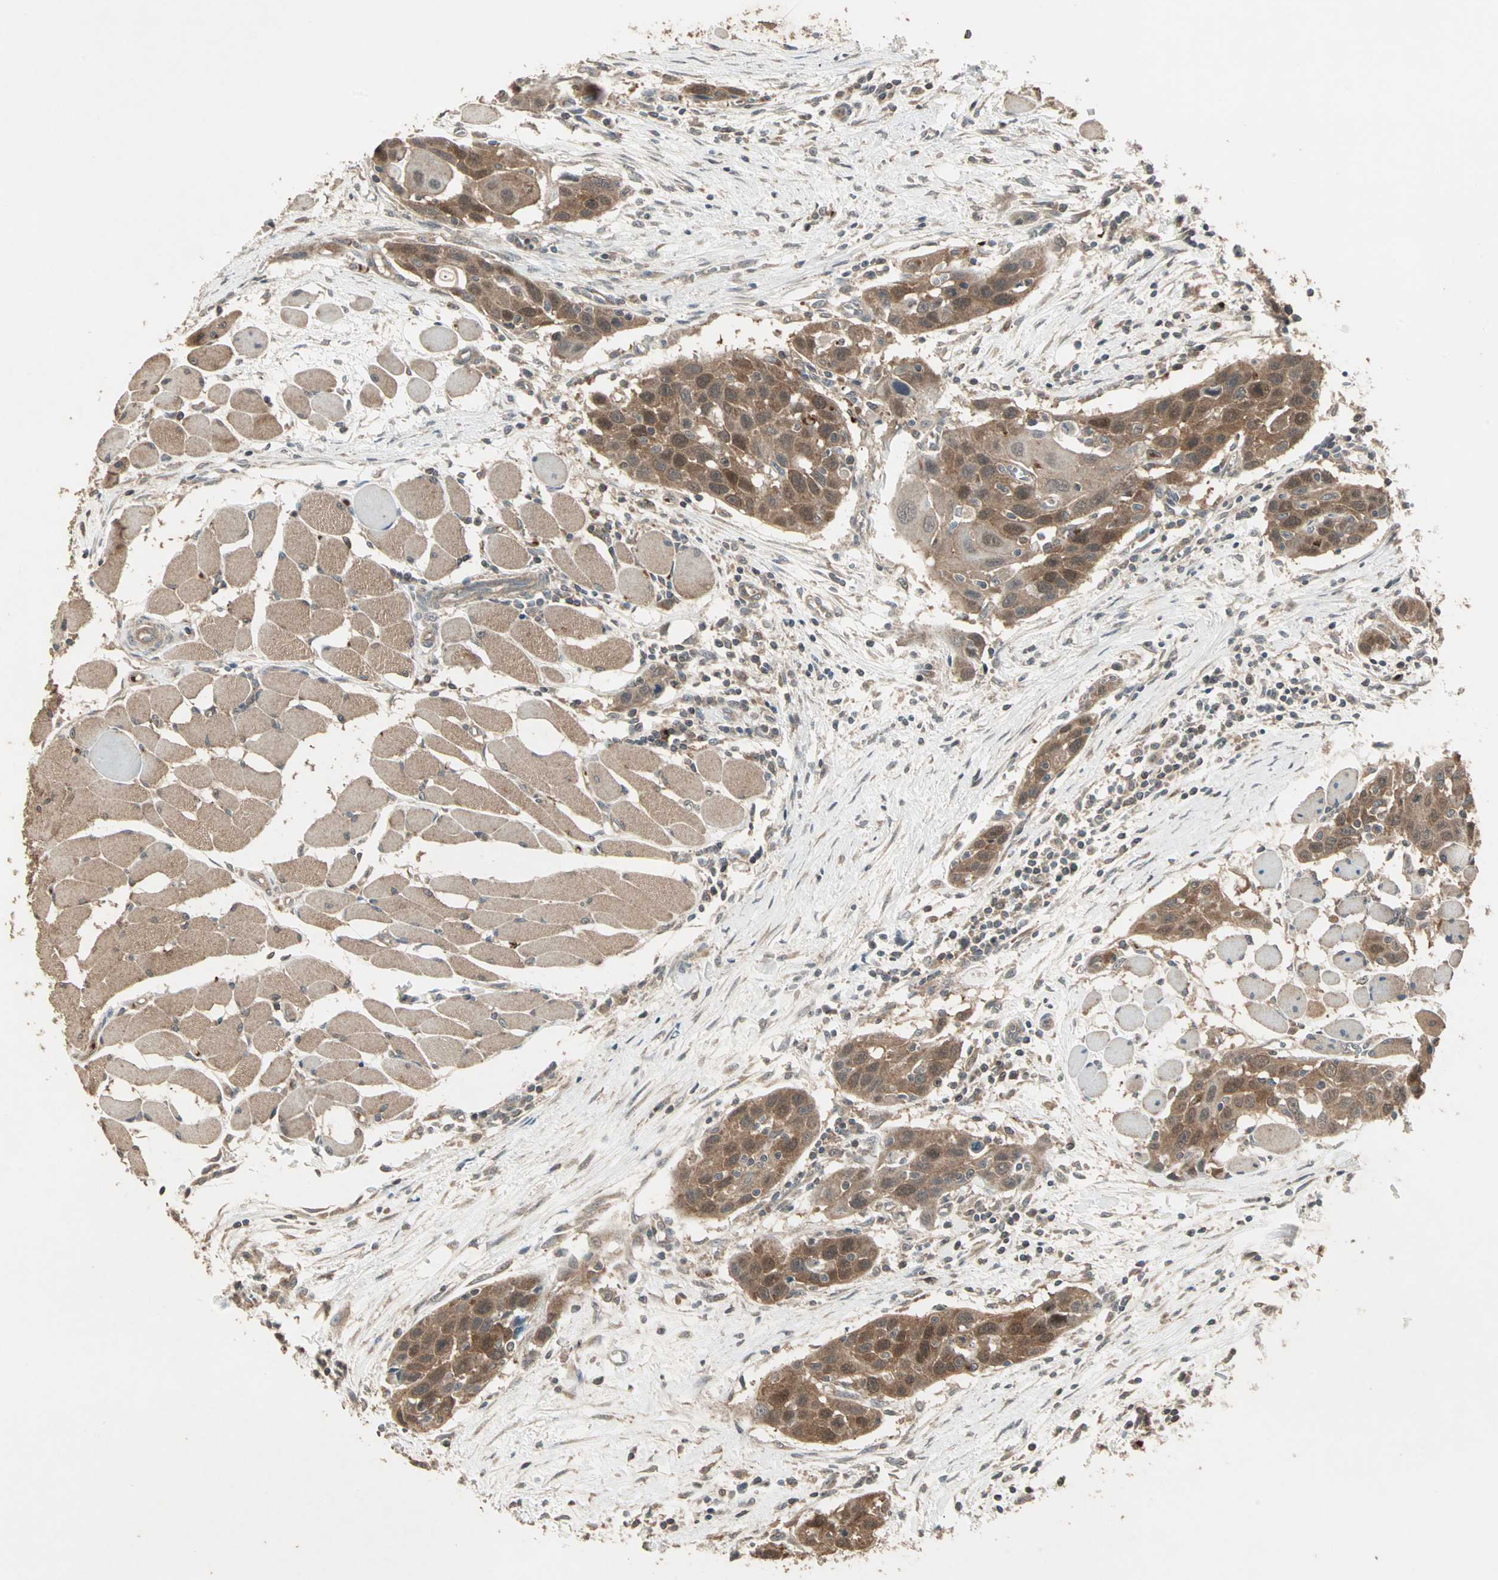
{"staining": {"intensity": "moderate", "quantity": ">75%", "location": "cytoplasmic/membranous"}, "tissue": "head and neck cancer", "cell_type": "Tumor cells", "image_type": "cancer", "snomed": [{"axis": "morphology", "description": "Squamous cell carcinoma, NOS"}, {"axis": "topography", "description": "Oral tissue"}, {"axis": "topography", "description": "Head-Neck"}], "caption": "Human head and neck squamous cell carcinoma stained with a protein marker reveals moderate staining in tumor cells.", "gene": "UBAC1", "patient": {"sex": "female", "age": 50}}